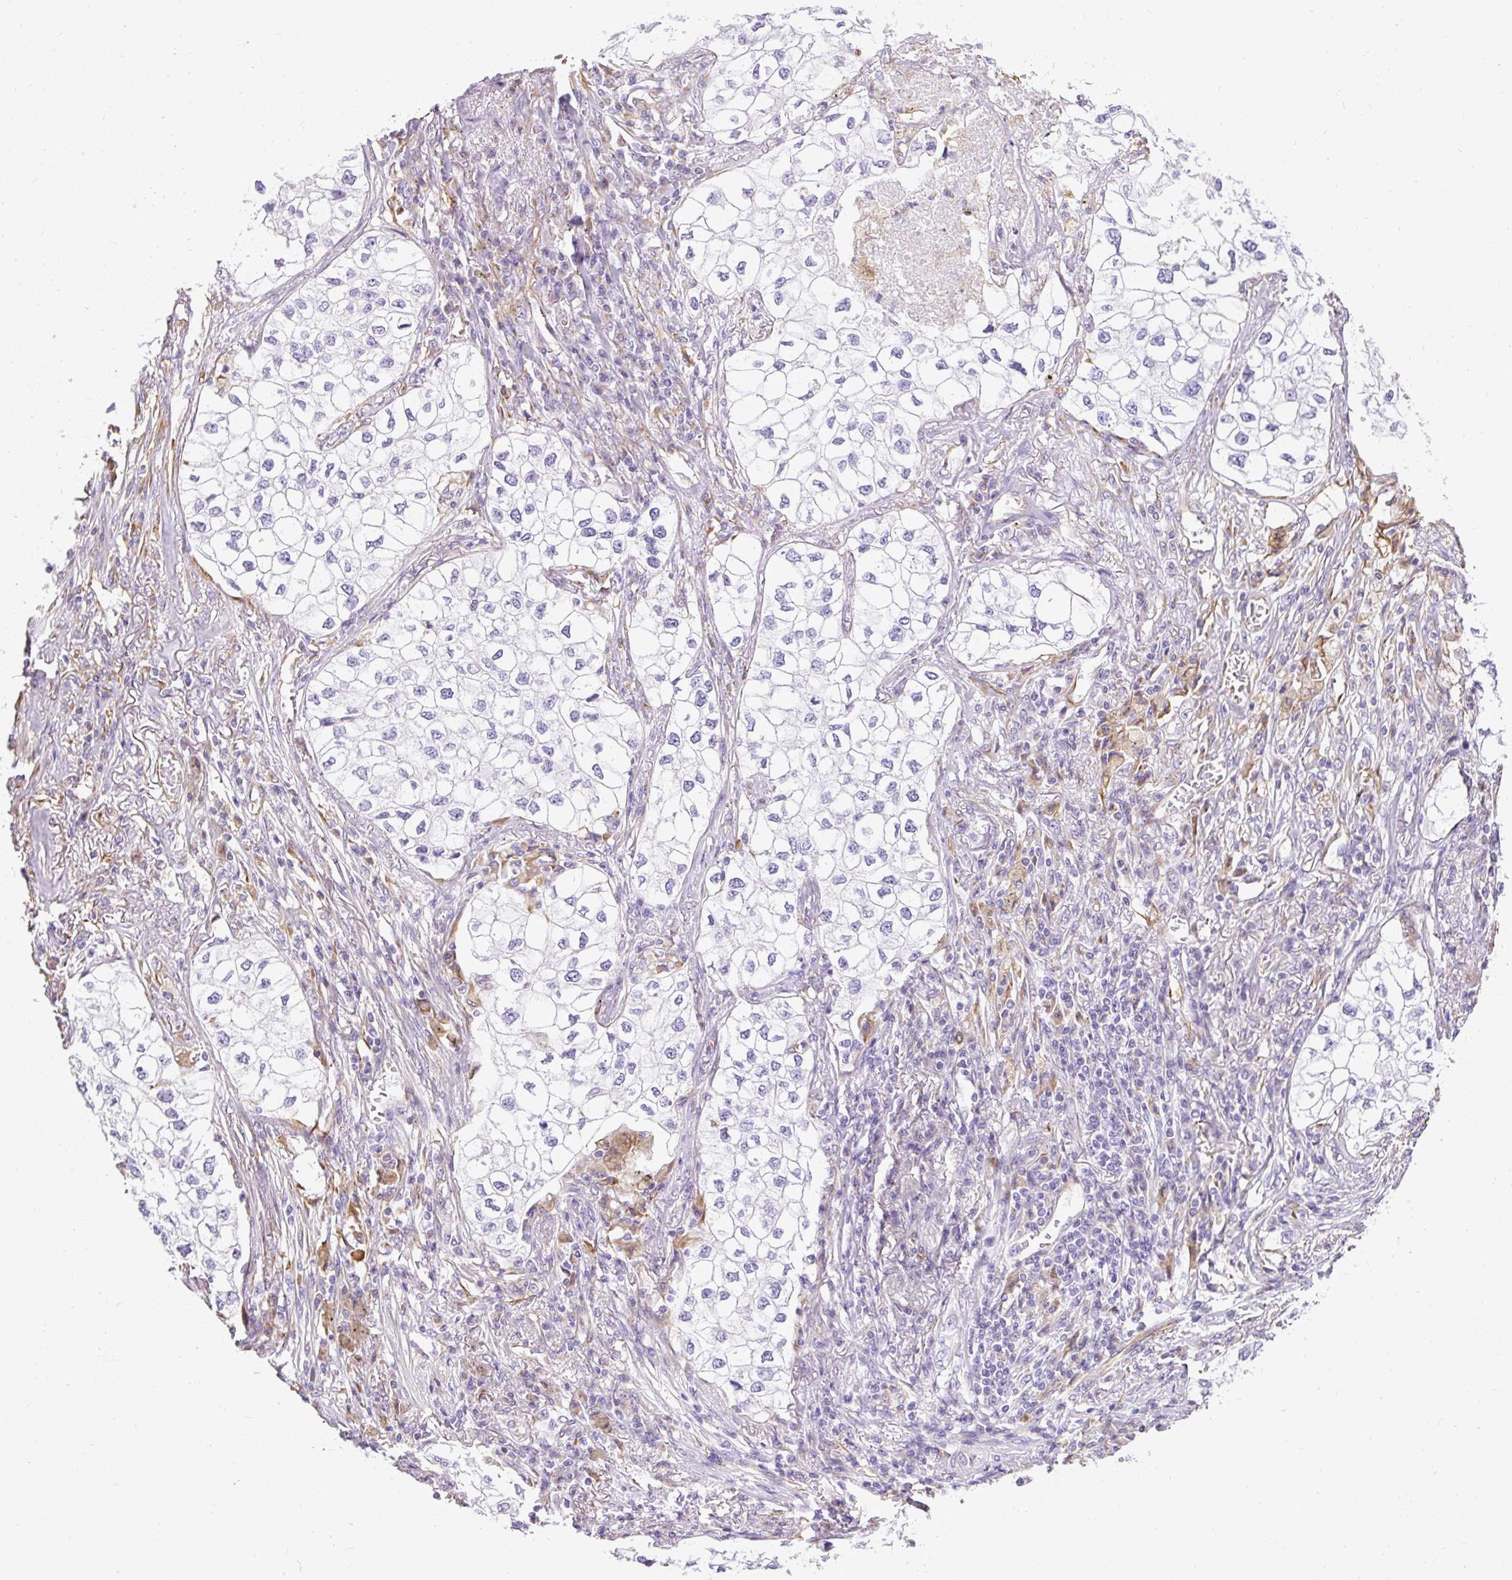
{"staining": {"intensity": "negative", "quantity": "none", "location": "none"}, "tissue": "lung cancer", "cell_type": "Tumor cells", "image_type": "cancer", "snomed": [{"axis": "morphology", "description": "Adenocarcinoma, NOS"}, {"axis": "topography", "description": "Lung"}], "caption": "A high-resolution micrograph shows IHC staining of adenocarcinoma (lung), which demonstrates no significant positivity in tumor cells.", "gene": "PLS1", "patient": {"sex": "male", "age": 63}}